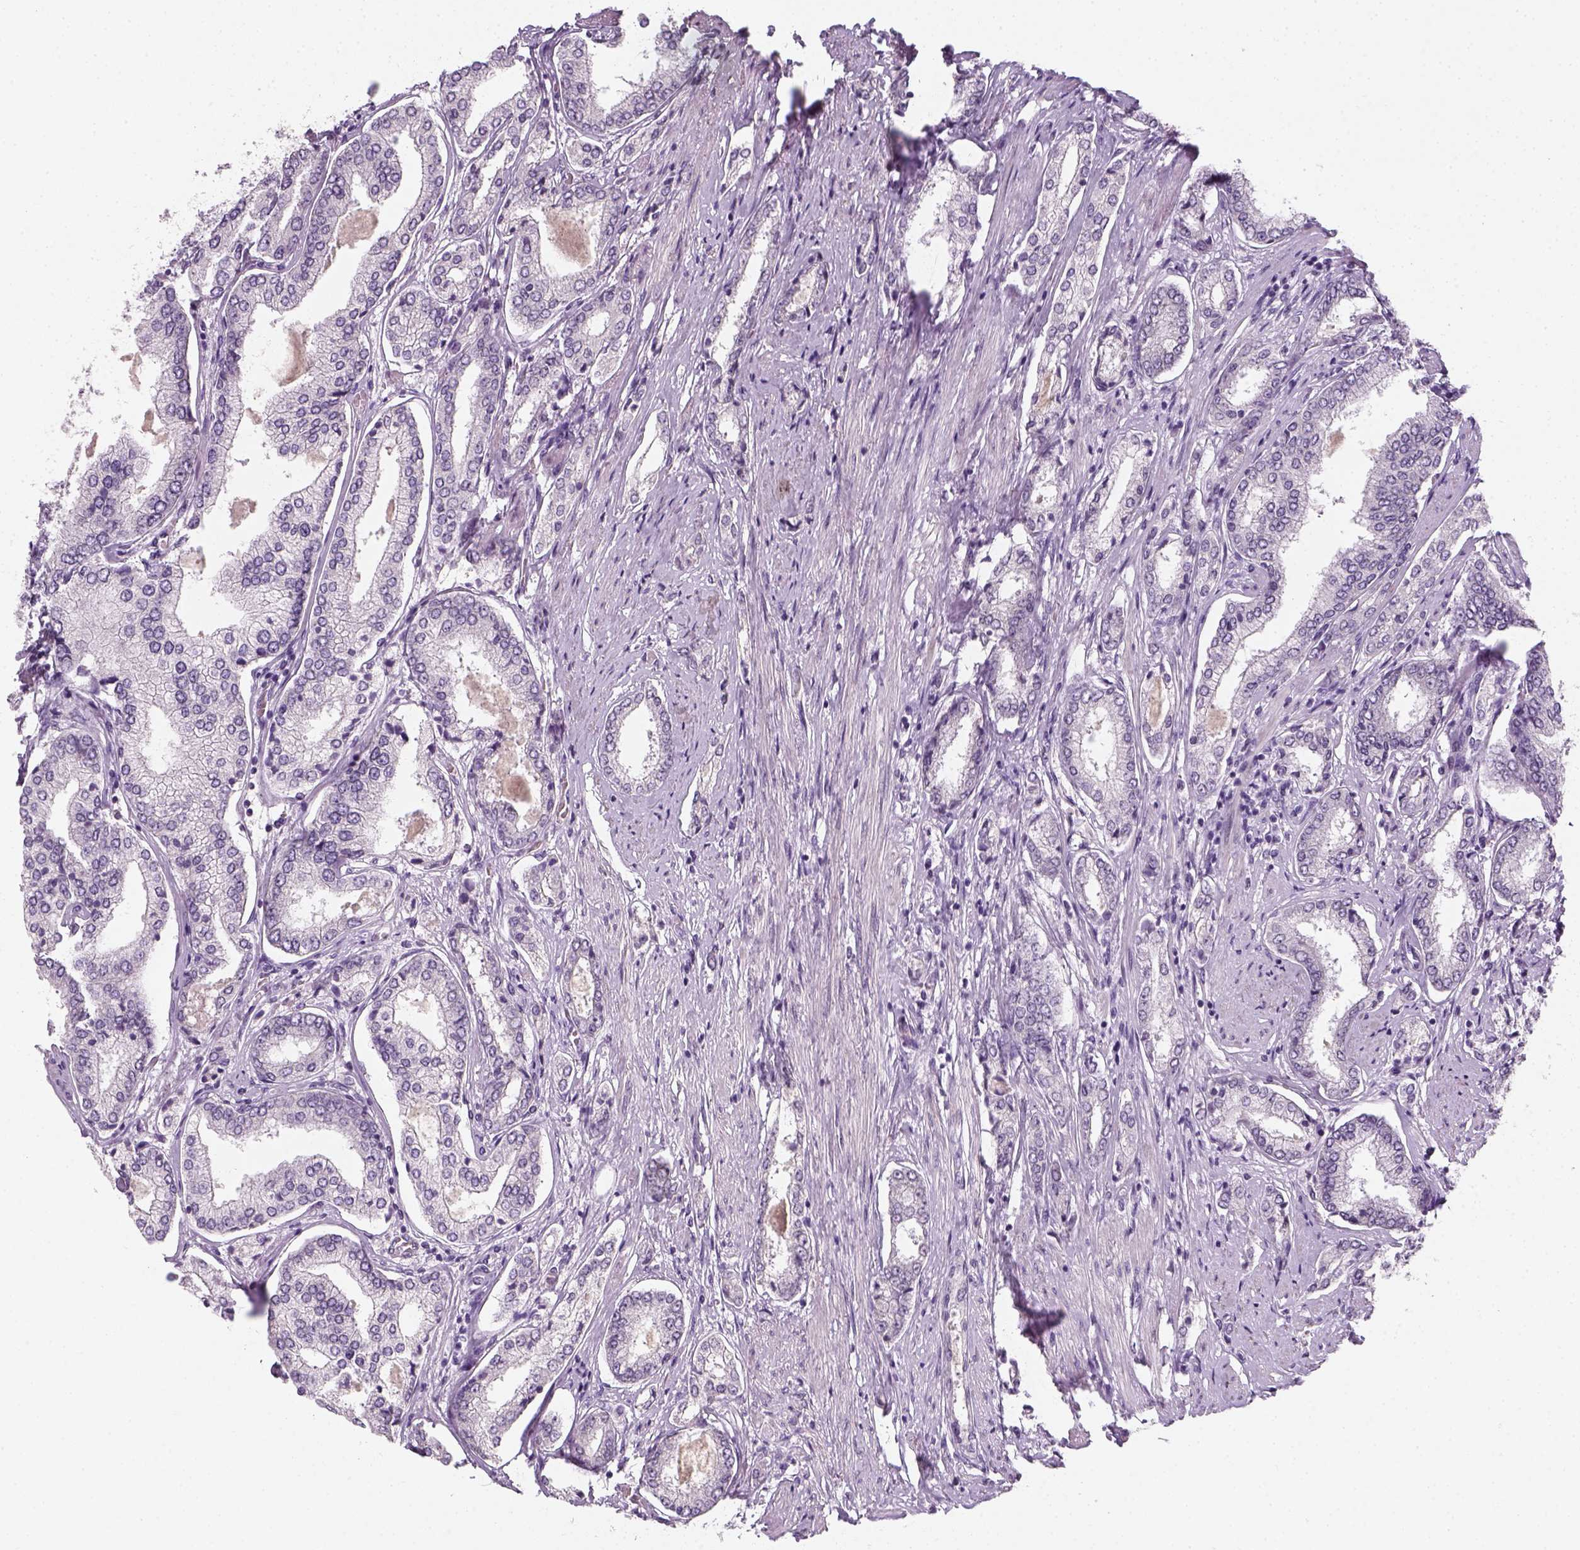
{"staining": {"intensity": "negative", "quantity": "none", "location": "none"}, "tissue": "prostate cancer", "cell_type": "Tumor cells", "image_type": "cancer", "snomed": [{"axis": "morphology", "description": "Adenocarcinoma, NOS"}, {"axis": "topography", "description": "Prostate"}], "caption": "High magnification brightfield microscopy of prostate adenocarcinoma stained with DAB (3,3'-diaminobenzidine) (brown) and counterstained with hematoxylin (blue): tumor cells show no significant expression.", "gene": "TP53", "patient": {"sex": "male", "age": 63}}